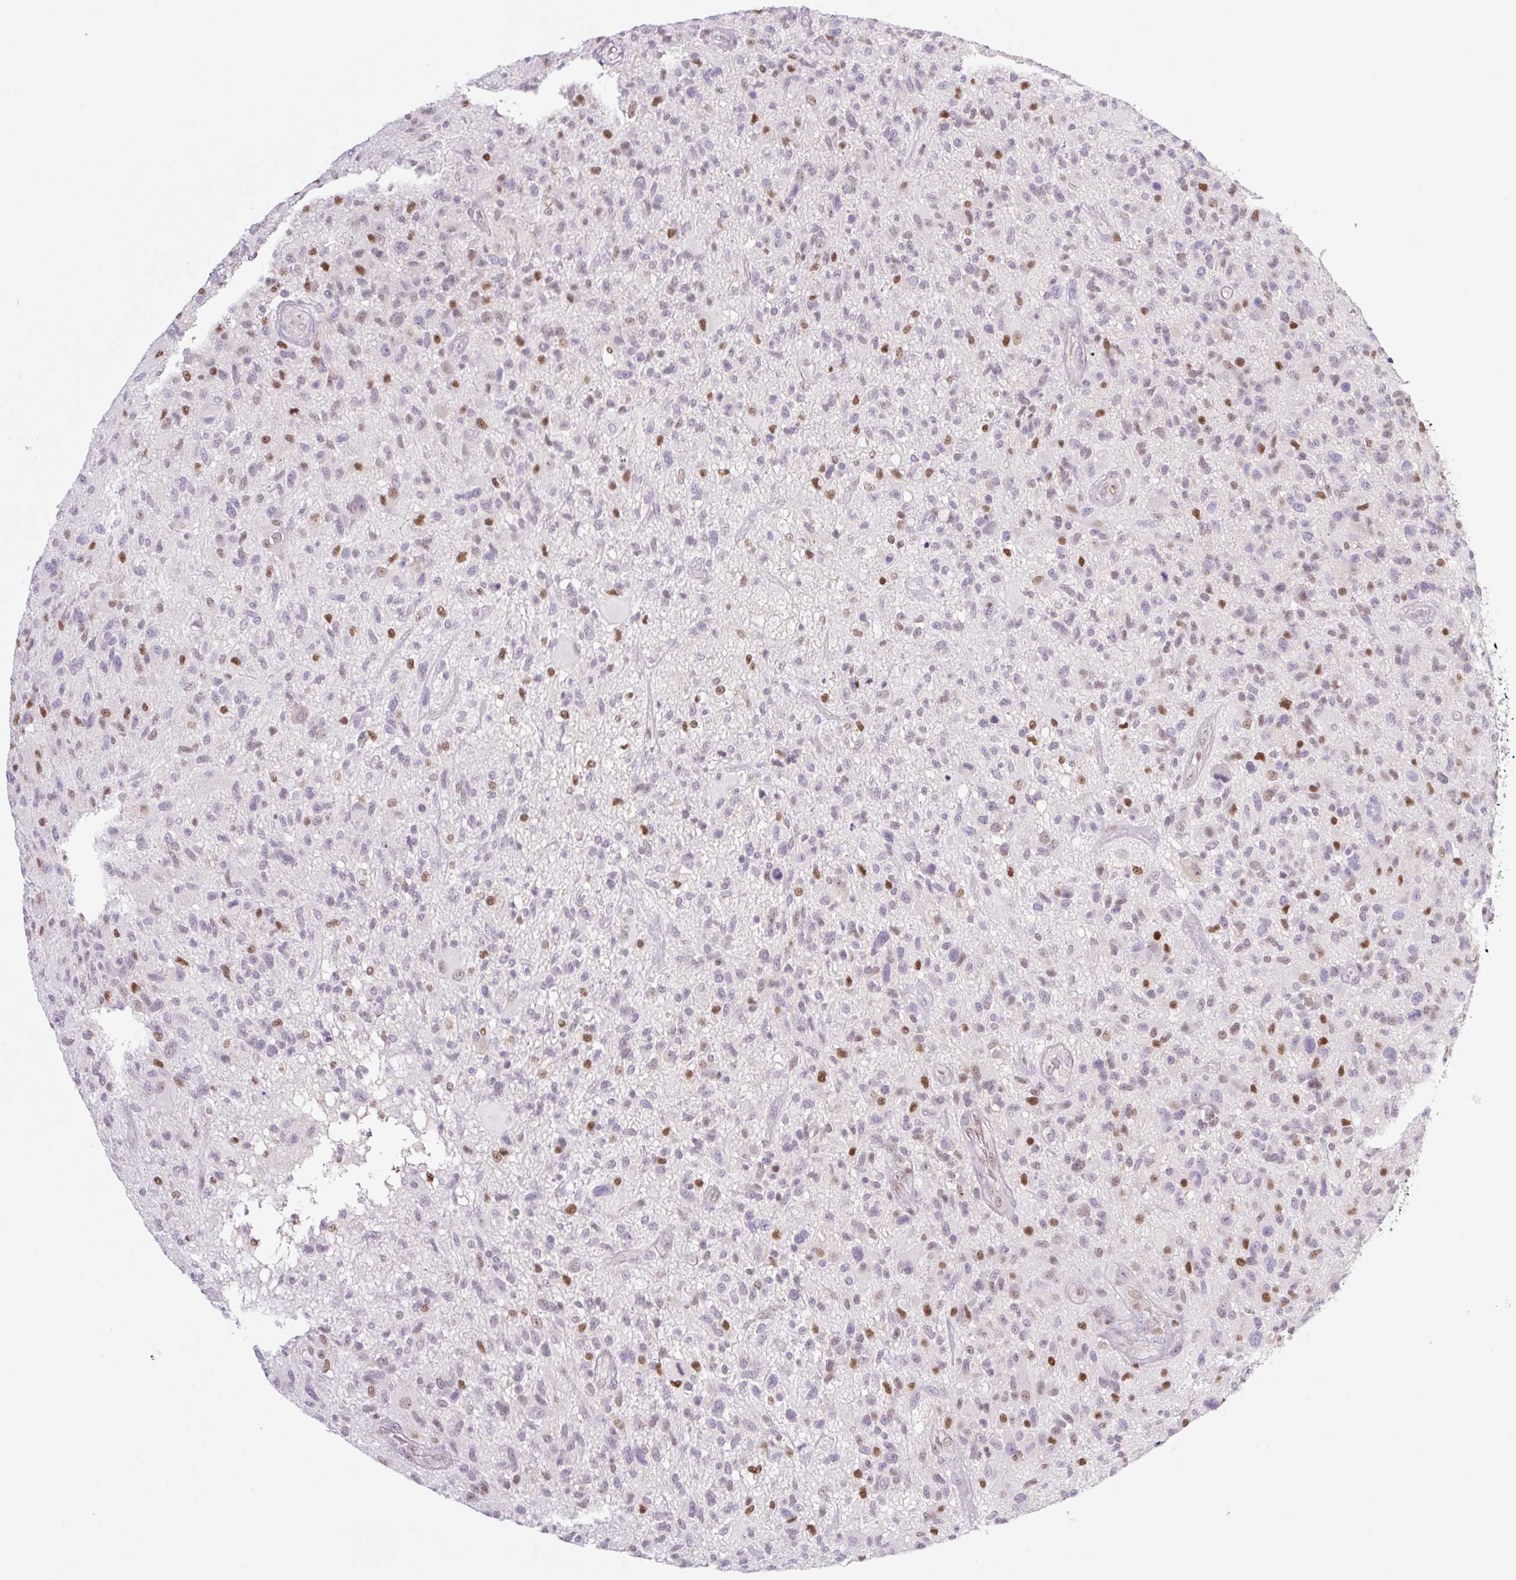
{"staining": {"intensity": "moderate", "quantity": "<25%", "location": "nuclear"}, "tissue": "glioma", "cell_type": "Tumor cells", "image_type": "cancer", "snomed": [{"axis": "morphology", "description": "Glioma, malignant, High grade"}, {"axis": "topography", "description": "Brain"}], "caption": "Brown immunohistochemical staining in human malignant glioma (high-grade) reveals moderate nuclear expression in about <25% of tumor cells. The protein of interest is stained brown, and the nuclei are stained in blue (DAB (3,3'-diaminobenzidine) IHC with brightfield microscopy, high magnification).", "gene": "TLE3", "patient": {"sex": "male", "age": 47}}